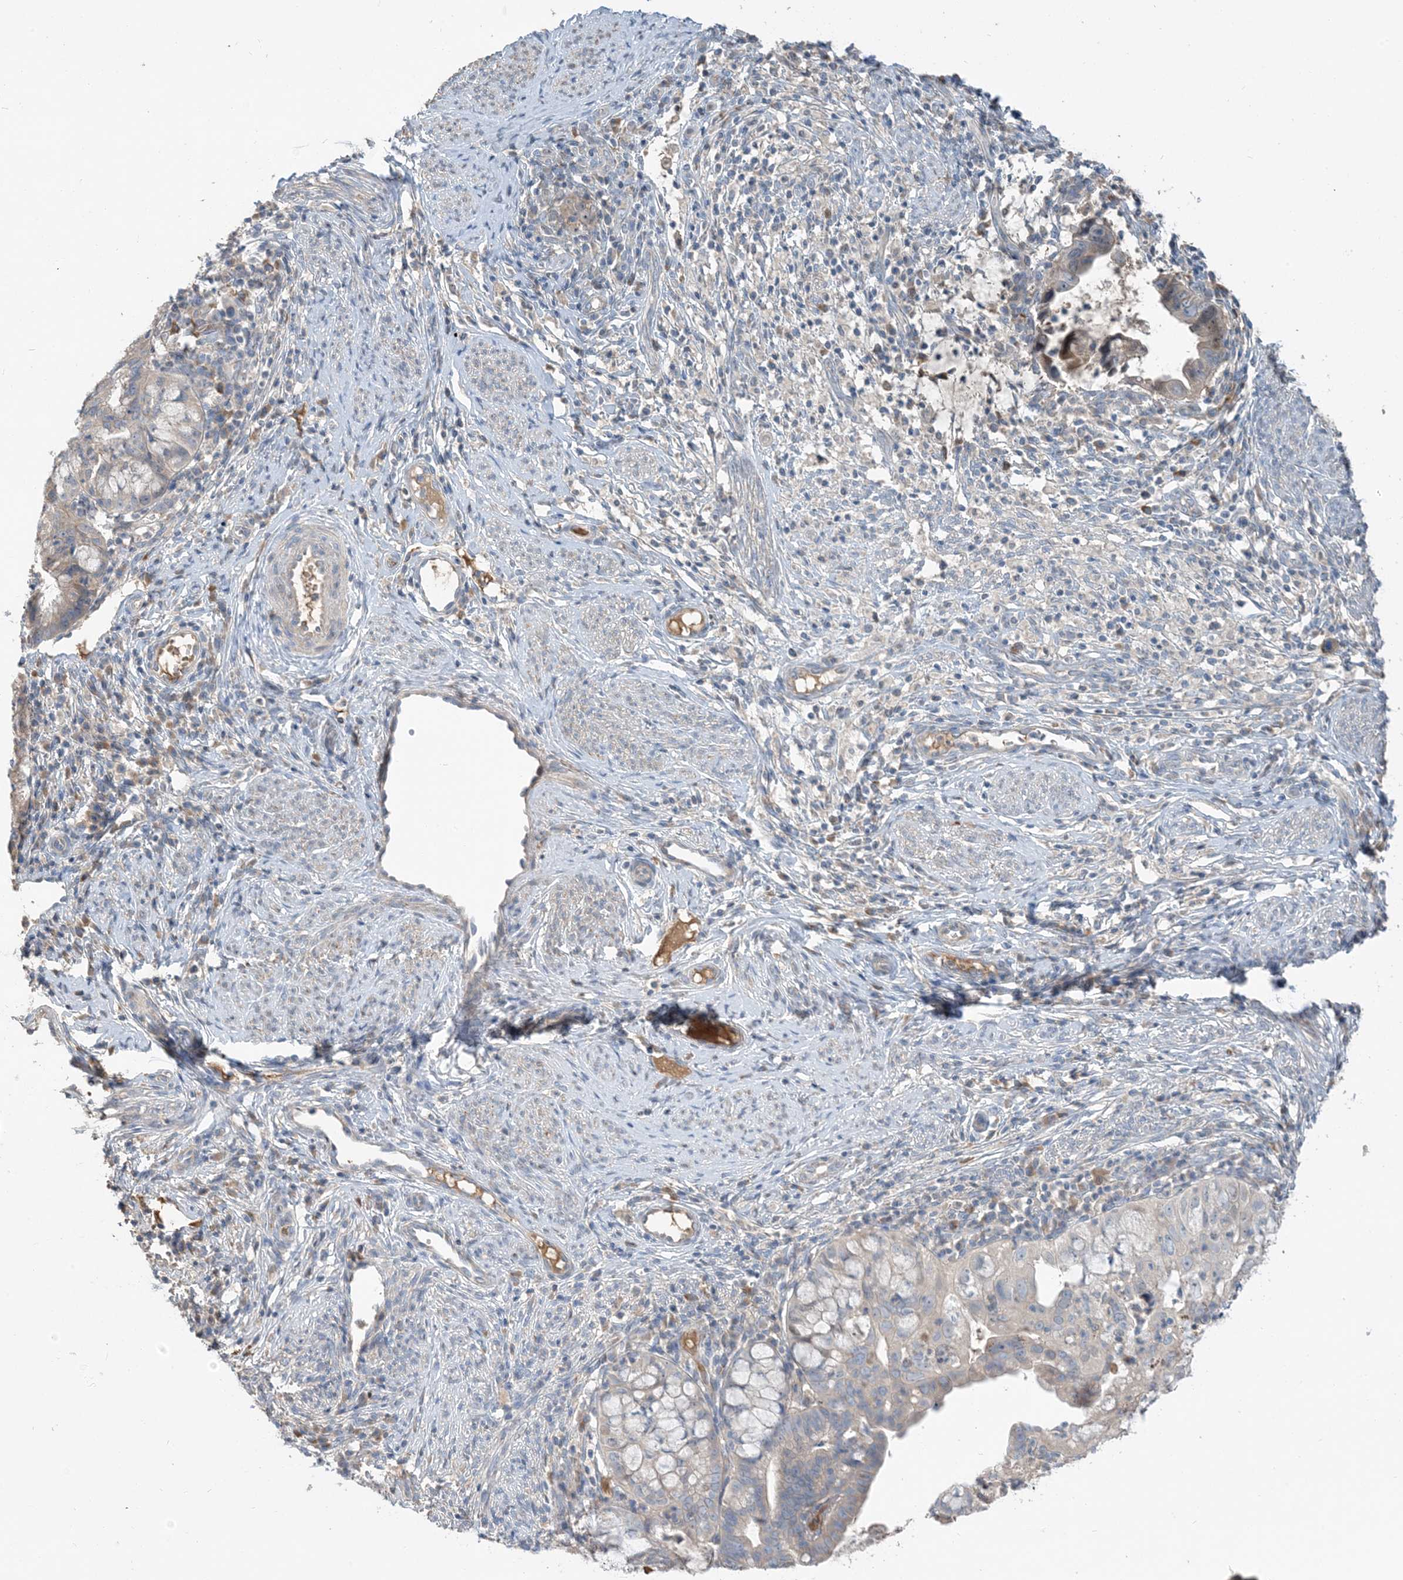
{"staining": {"intensity": "negative", "quantity": "none", "location": "none"}, "tissue": "cervical cancer", "cell_type": "Tumor cells", "image_type": "cancer", "snomed": [{"axis": "morphology", "description": "Adenocarcinoma, NOS"}, {"axis": "topography", "description": "Cervix"}], "caption": "Immunohistochemistry micrograph of neoplastic tissue: human cervical cancer stained with DAB demonstrates no significant protein staining in tumor cells. The staining was performed using DAB to visualize the protein expression in brown, while the nuclei were stained in blue with hematoxylin (Magnification: 20x).", "gene": "USP53", "patient": {"sex": "female", "age": 36}}